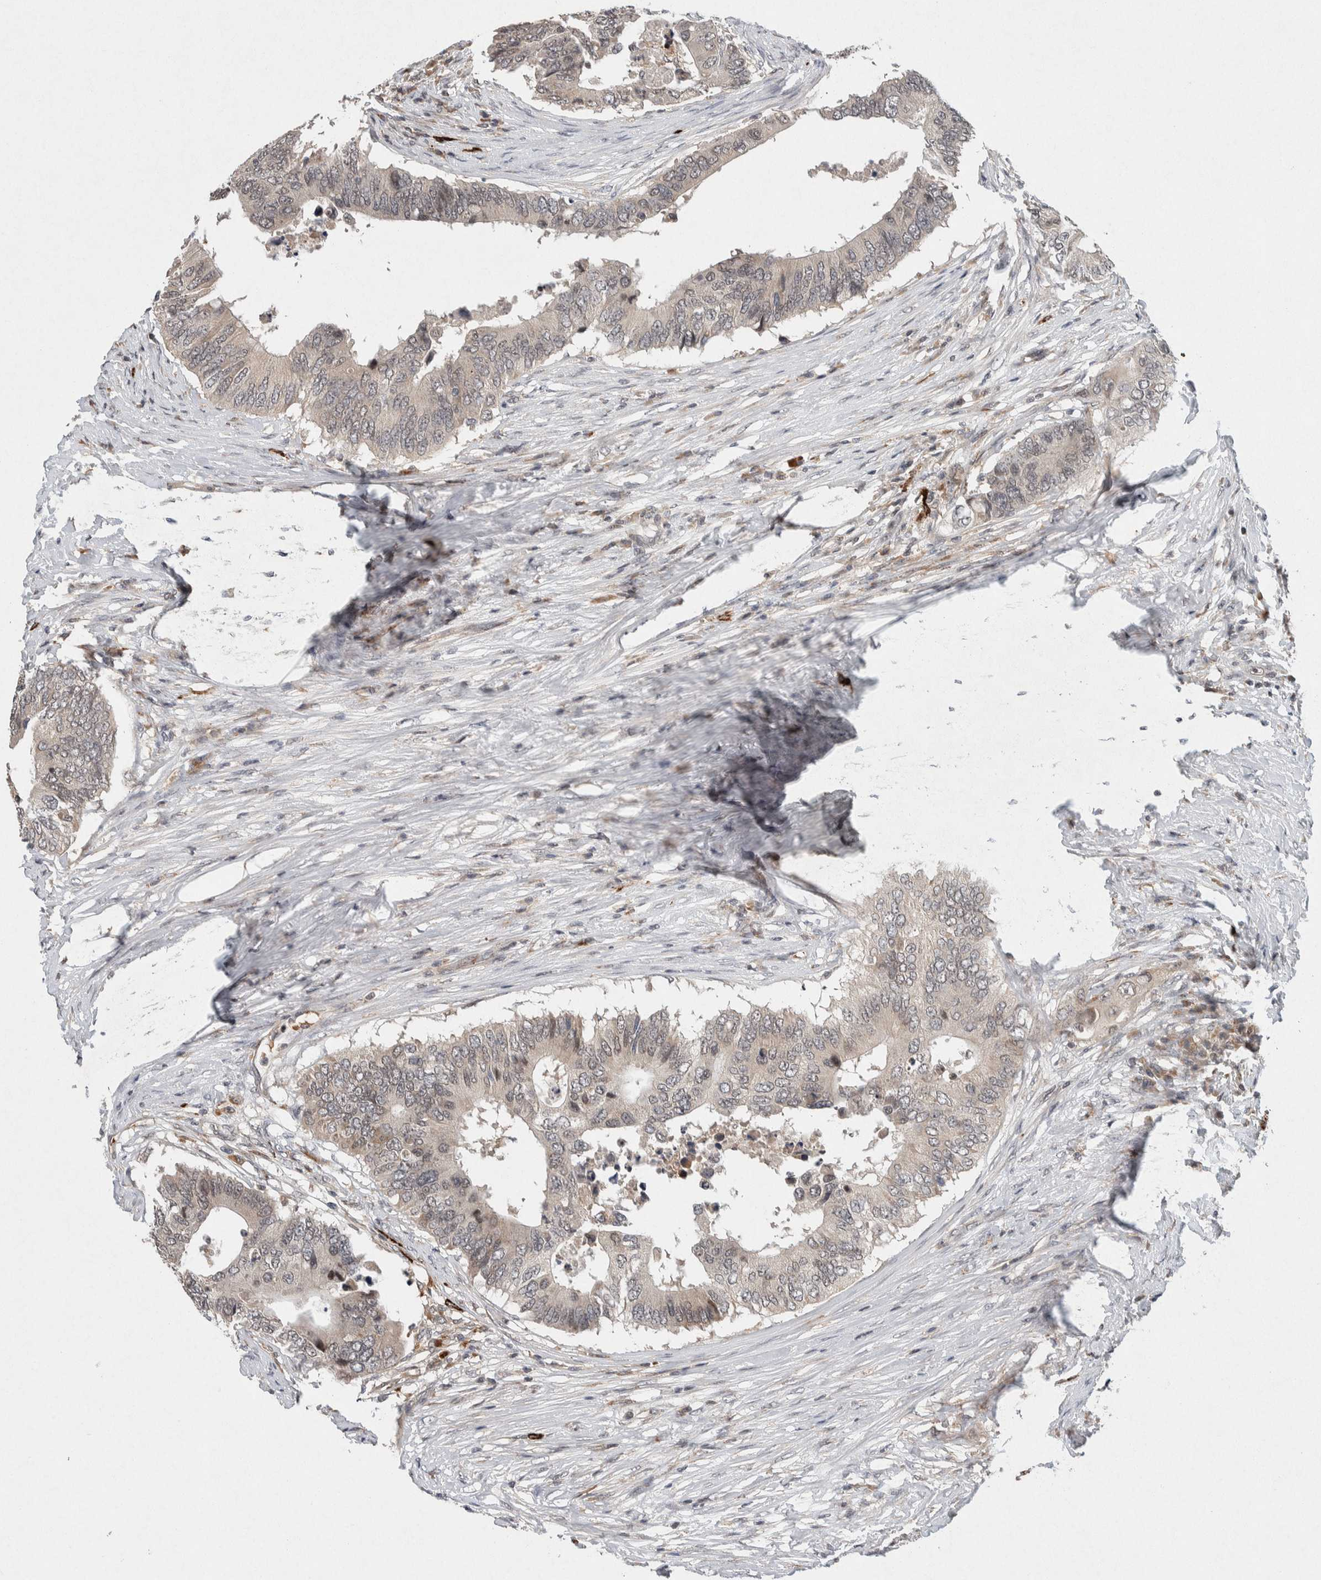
{"staining": {"intensity": "negative", "quantity": "none", "location": "none"}, "tissue": "colorectal cancer", "cell_type": "Tumor cells", "image_type": "cancer", "snomed": [{"axis": "morphology", "description": "Adenocarcinoma, NOS"}, {"axis": "topography", "description": "Colon"}], "caption": "This is an immunohistochemistry (IHC) histopathology image of colorectal cancer (adenocarcinoma). There is no expression in tumor cells.", "gene": "KCNK1", "patient": {"sex": "male", "age": 71}}